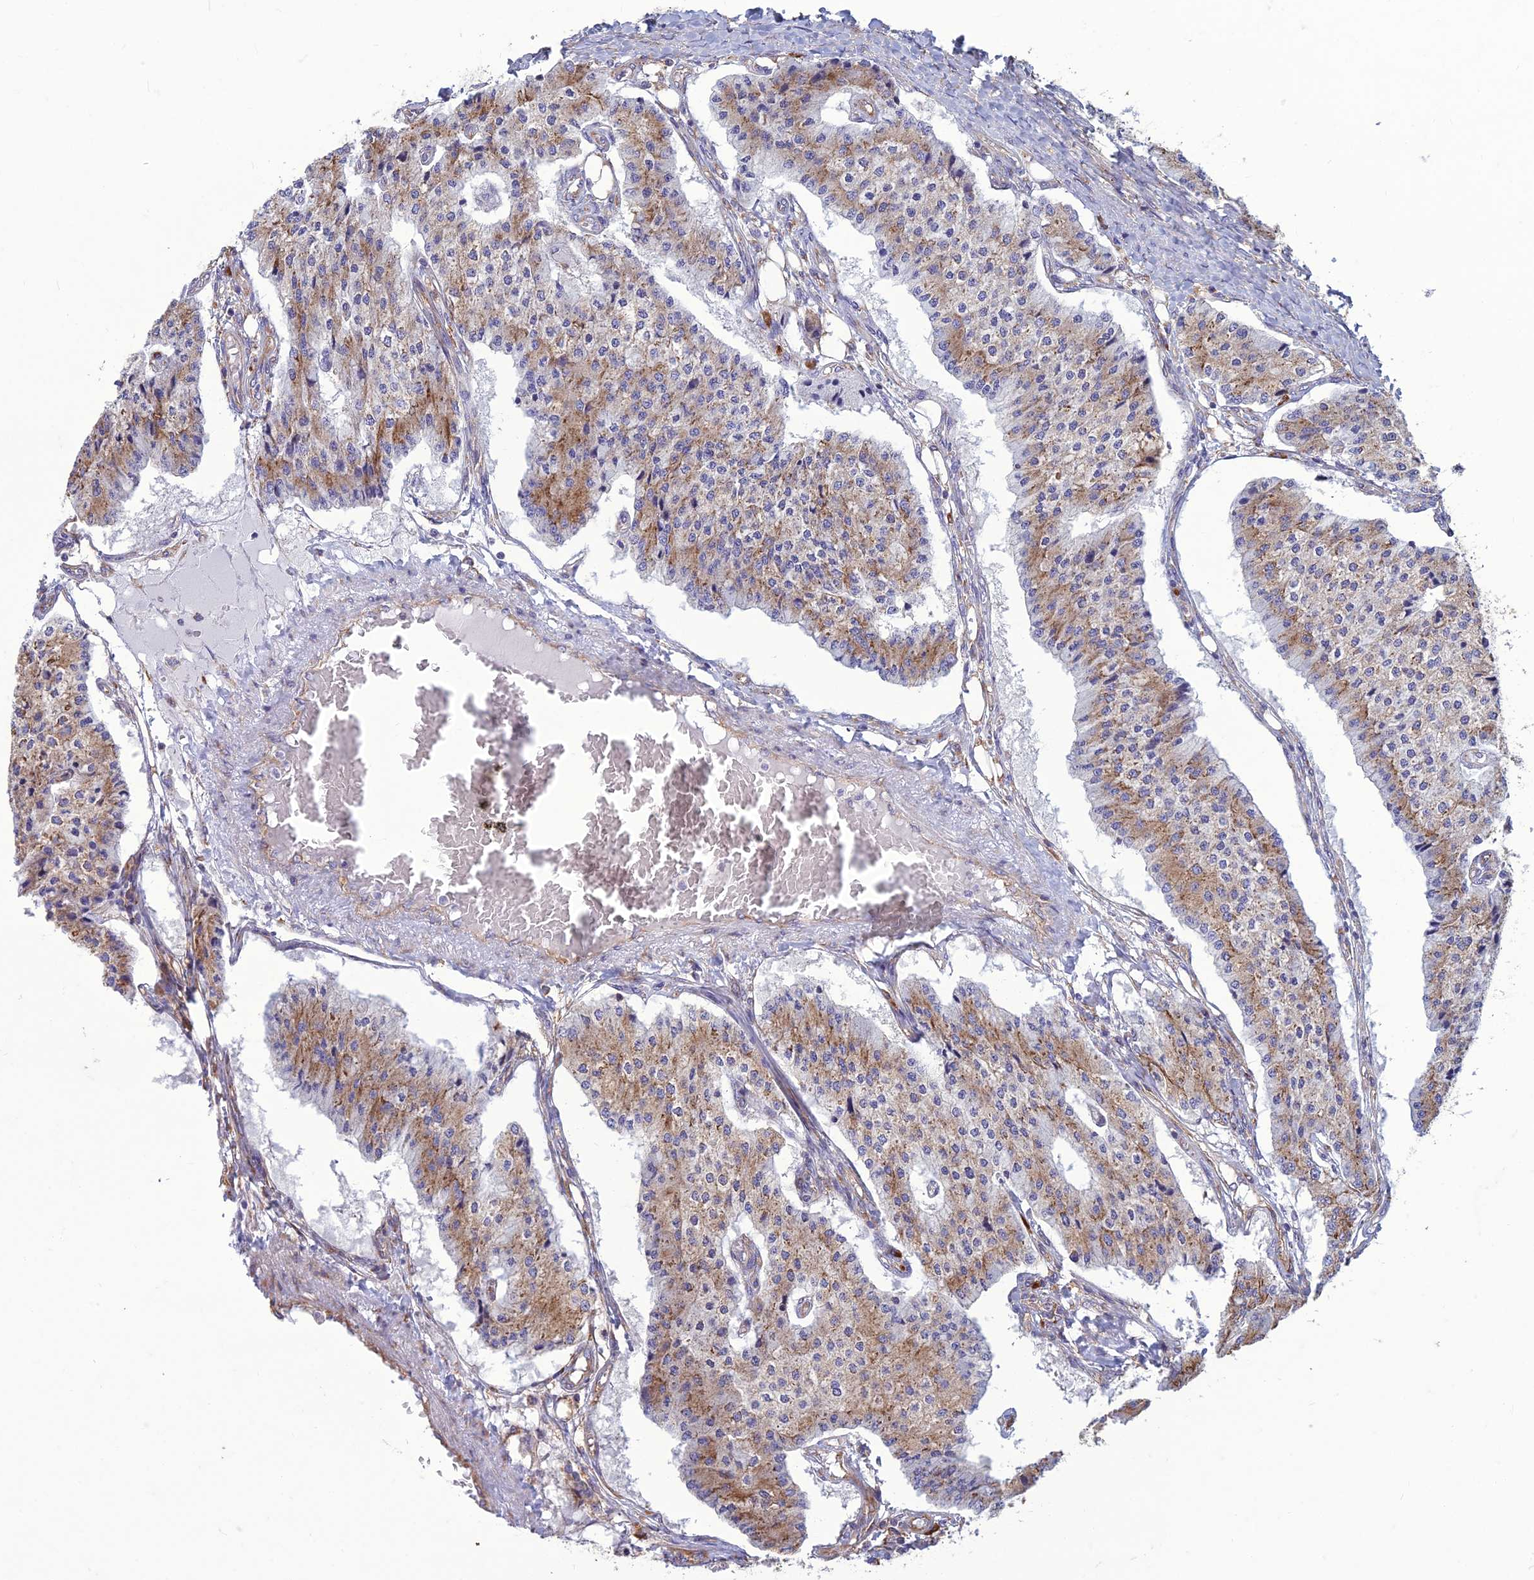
{"staining": {"intensity": "moderate", "quantity": "25%-75%", "location": "cytoplasmic/membranous"}, "tissue": "carcinoid", "cell_type": "Tumor cells", "image_type": "cancer", "snomed": [{"axis": "morphology", "description": "Carcinoid, malignant, NOS"}, {"axis": "topography", "description": "Colon"}], "caption": "Carcinoid stained with a brown dye reveals moderate cytoplasmic/membranous positive staining in about 25%-75% of tumor cells.", "gene": "RPL17-C18orf32", "patient": {"sex": "female", "age": 52}}